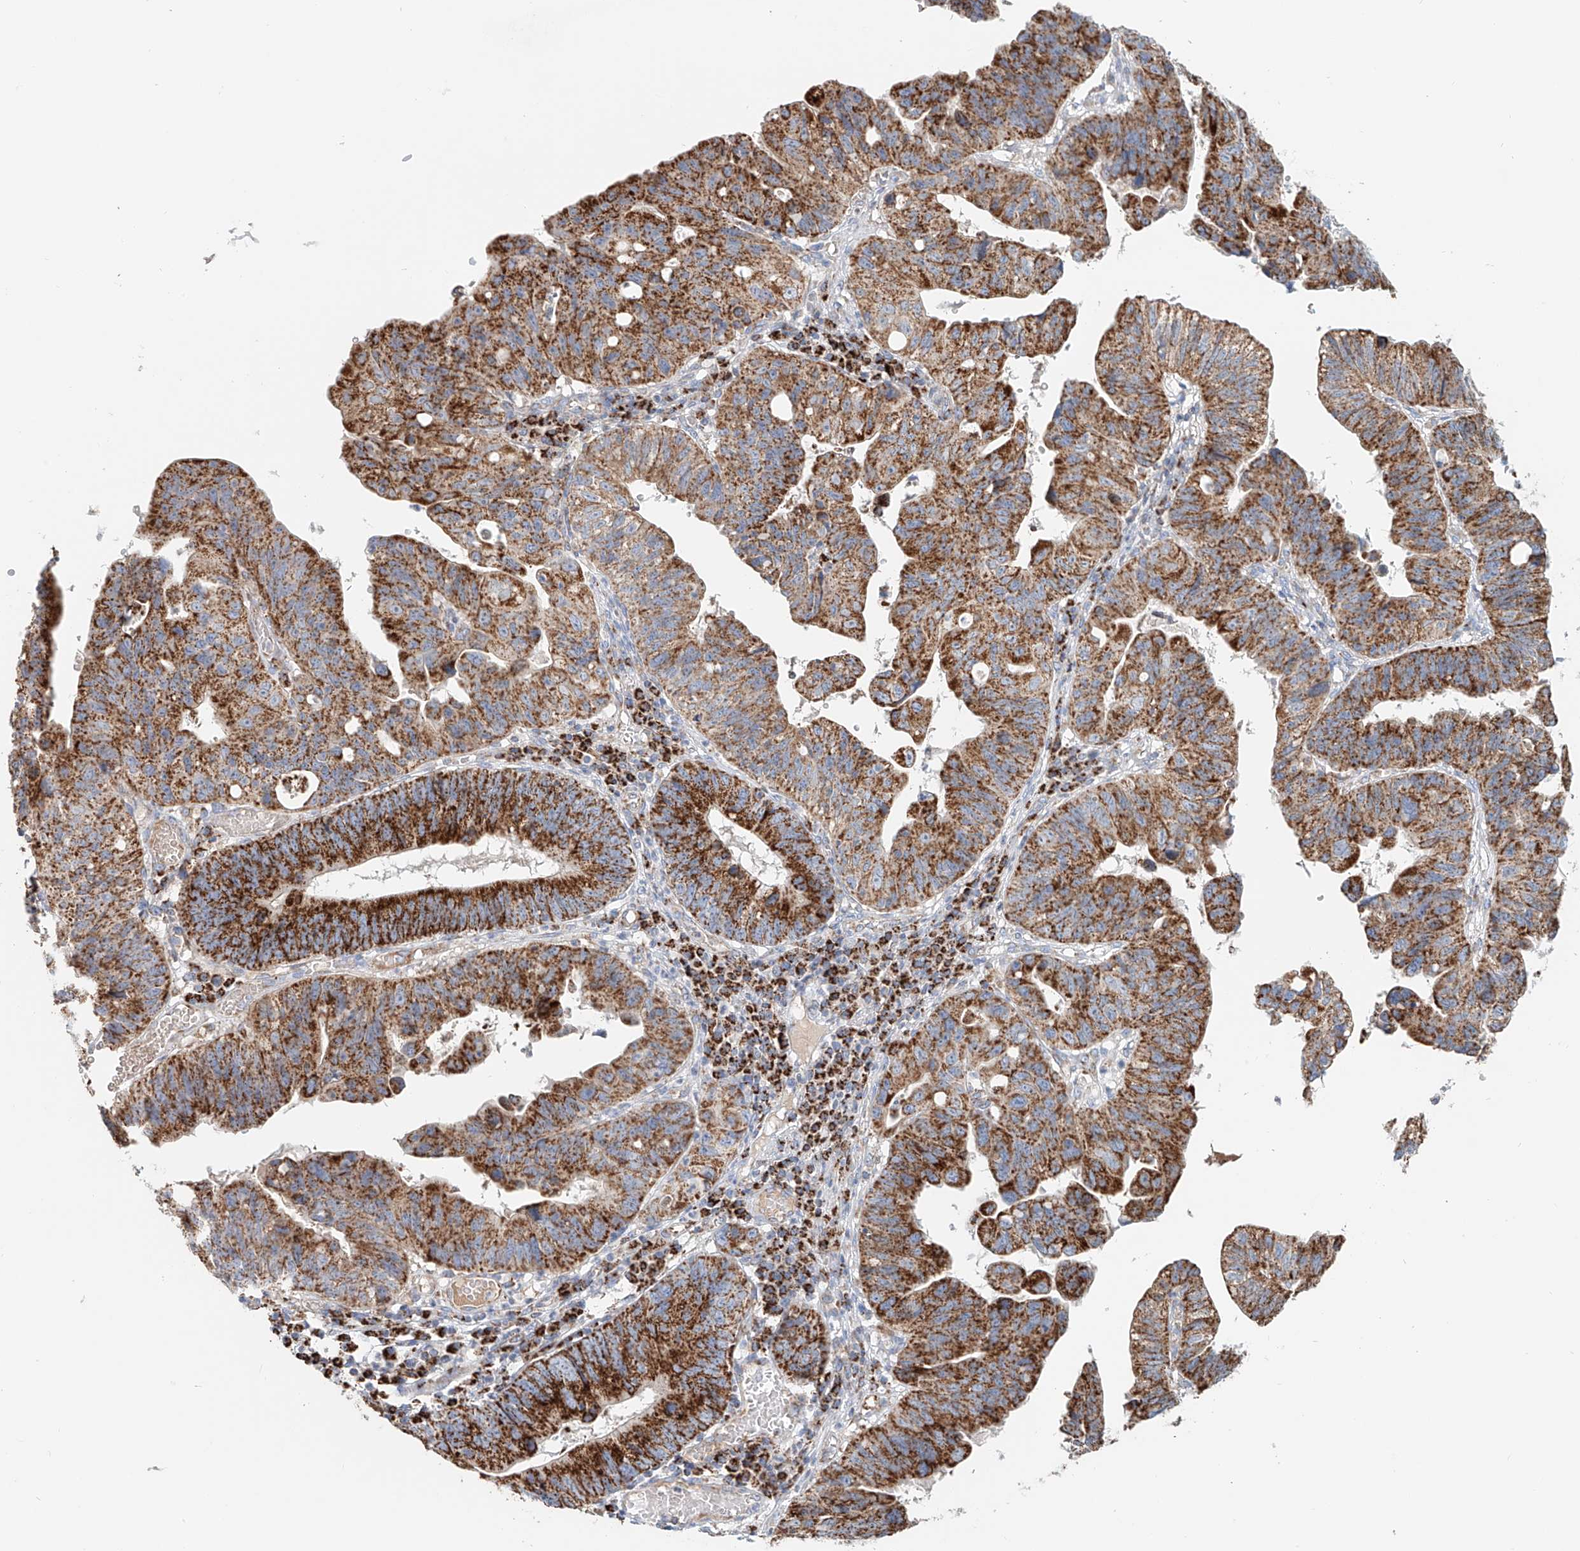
{"staining": {"intensity": "strong", "quantity": ">75%", "location": "cytoplasmic/membranous"}, "tissue": "stomach cancer", "cell_type": "Tumor cells", "image_type": "cancer", "snomed": [{"axis": "morphology", "description": "Adenocarcinoma, NOS"}, {"axis": "topography", "description": "Stomach"}], "caption": "High-power microscopy captured an immunohistochemistry (IHC) histopathology image of stomach cancer (adenocarcinoma), revealing strong cytoplasmic/membranous positivity in about >75% of tumor cells.", "gene": "CARD10", "patient": {"sex": "male", "age": 59}}